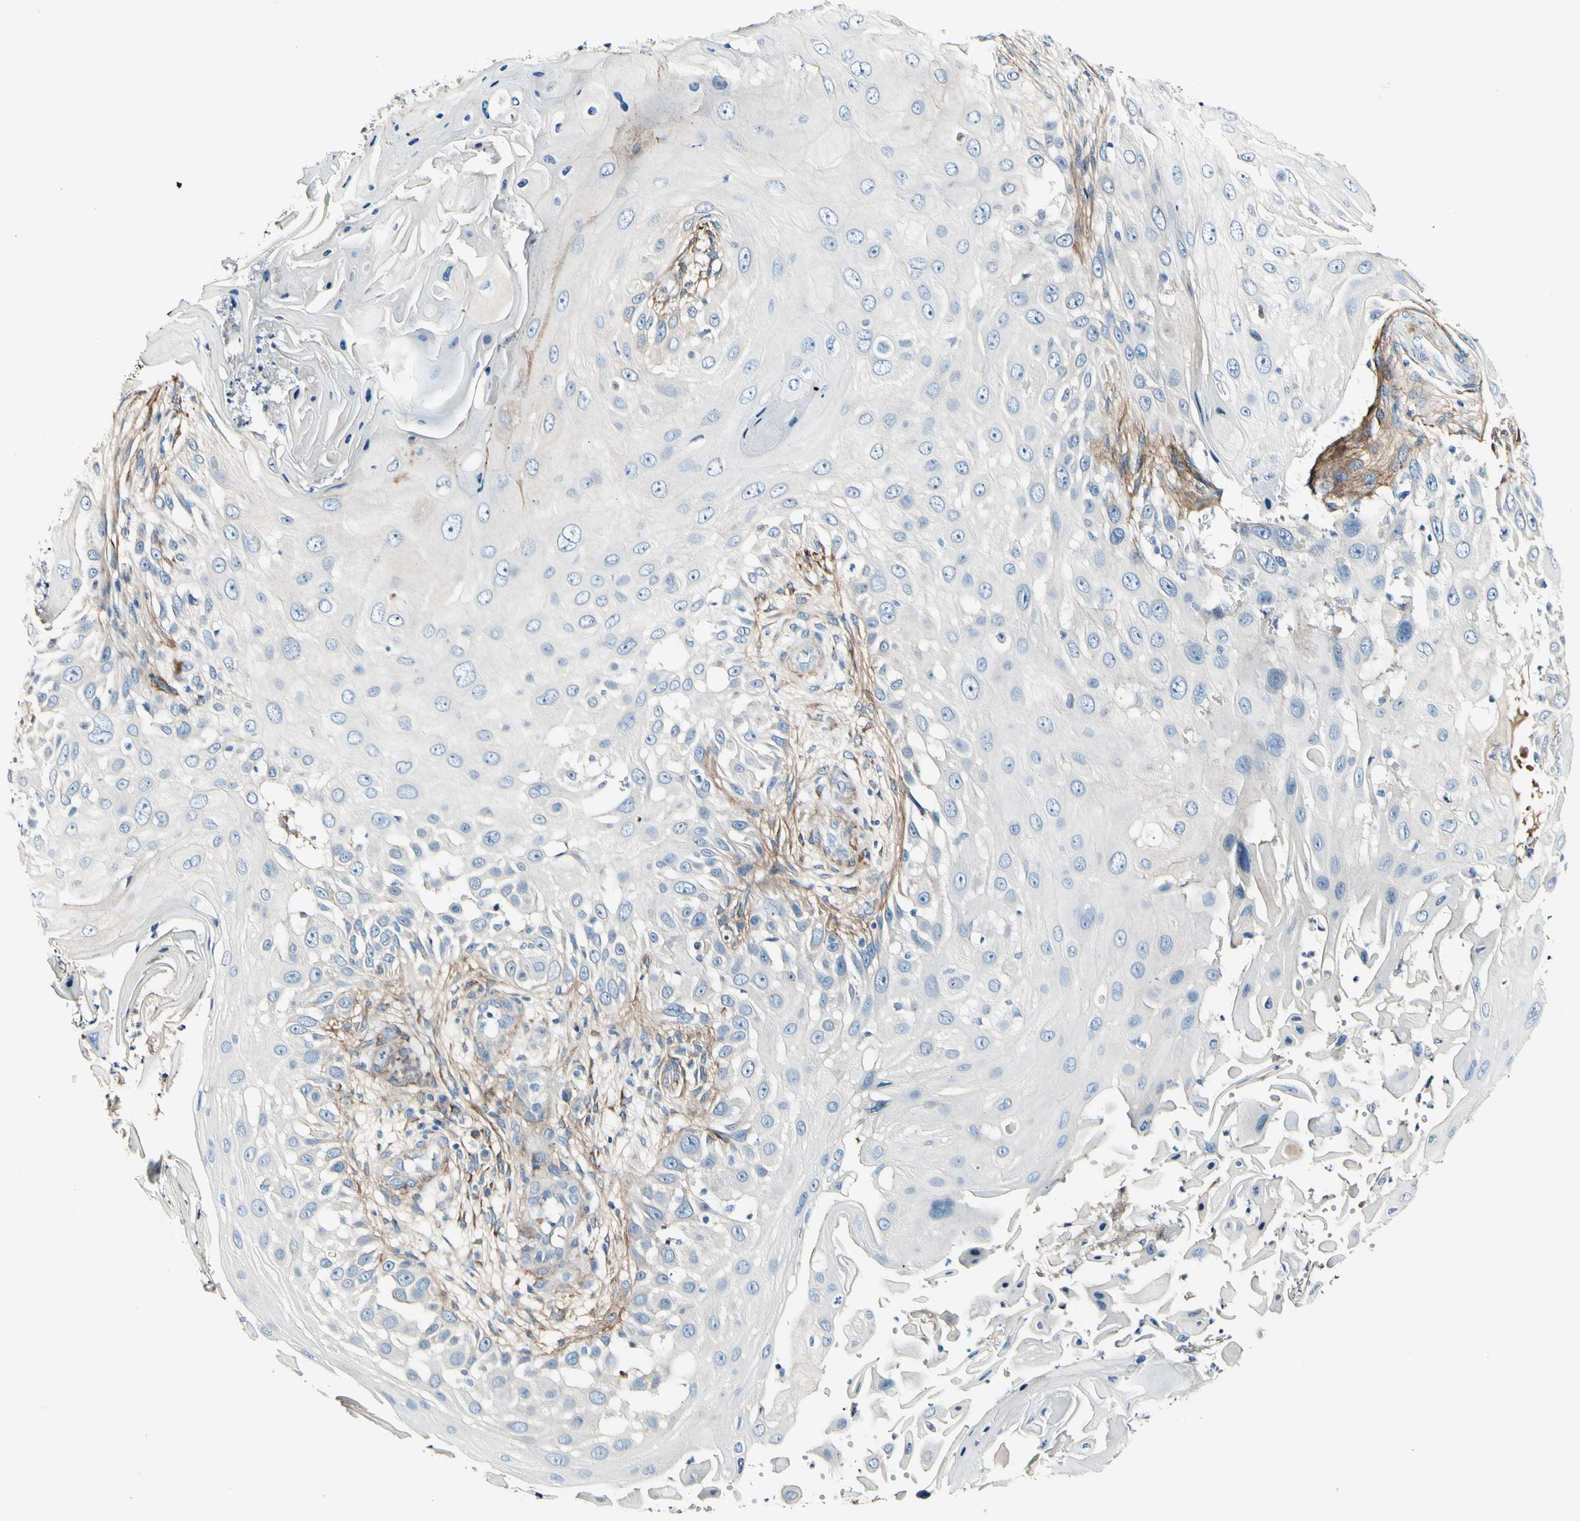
{"staining": {"intensity": "negative", "quantity": "none", "location": "none"}, "tissue": "skin cancer", "cell_type": "Tumor cells", "image_type": "cancer", "snomed": [{"axis": "morphology", "description": "Squamous cell carcinoma, NOS"}, {"axis": "topography", "description": "Skin"}], "caption": "The photomicrograph demonstrates no staining of tumor cells in skin squamous cell carcinoma.", "gene": "COL6A3", "patient": {"sex": "female", "age": 44}}